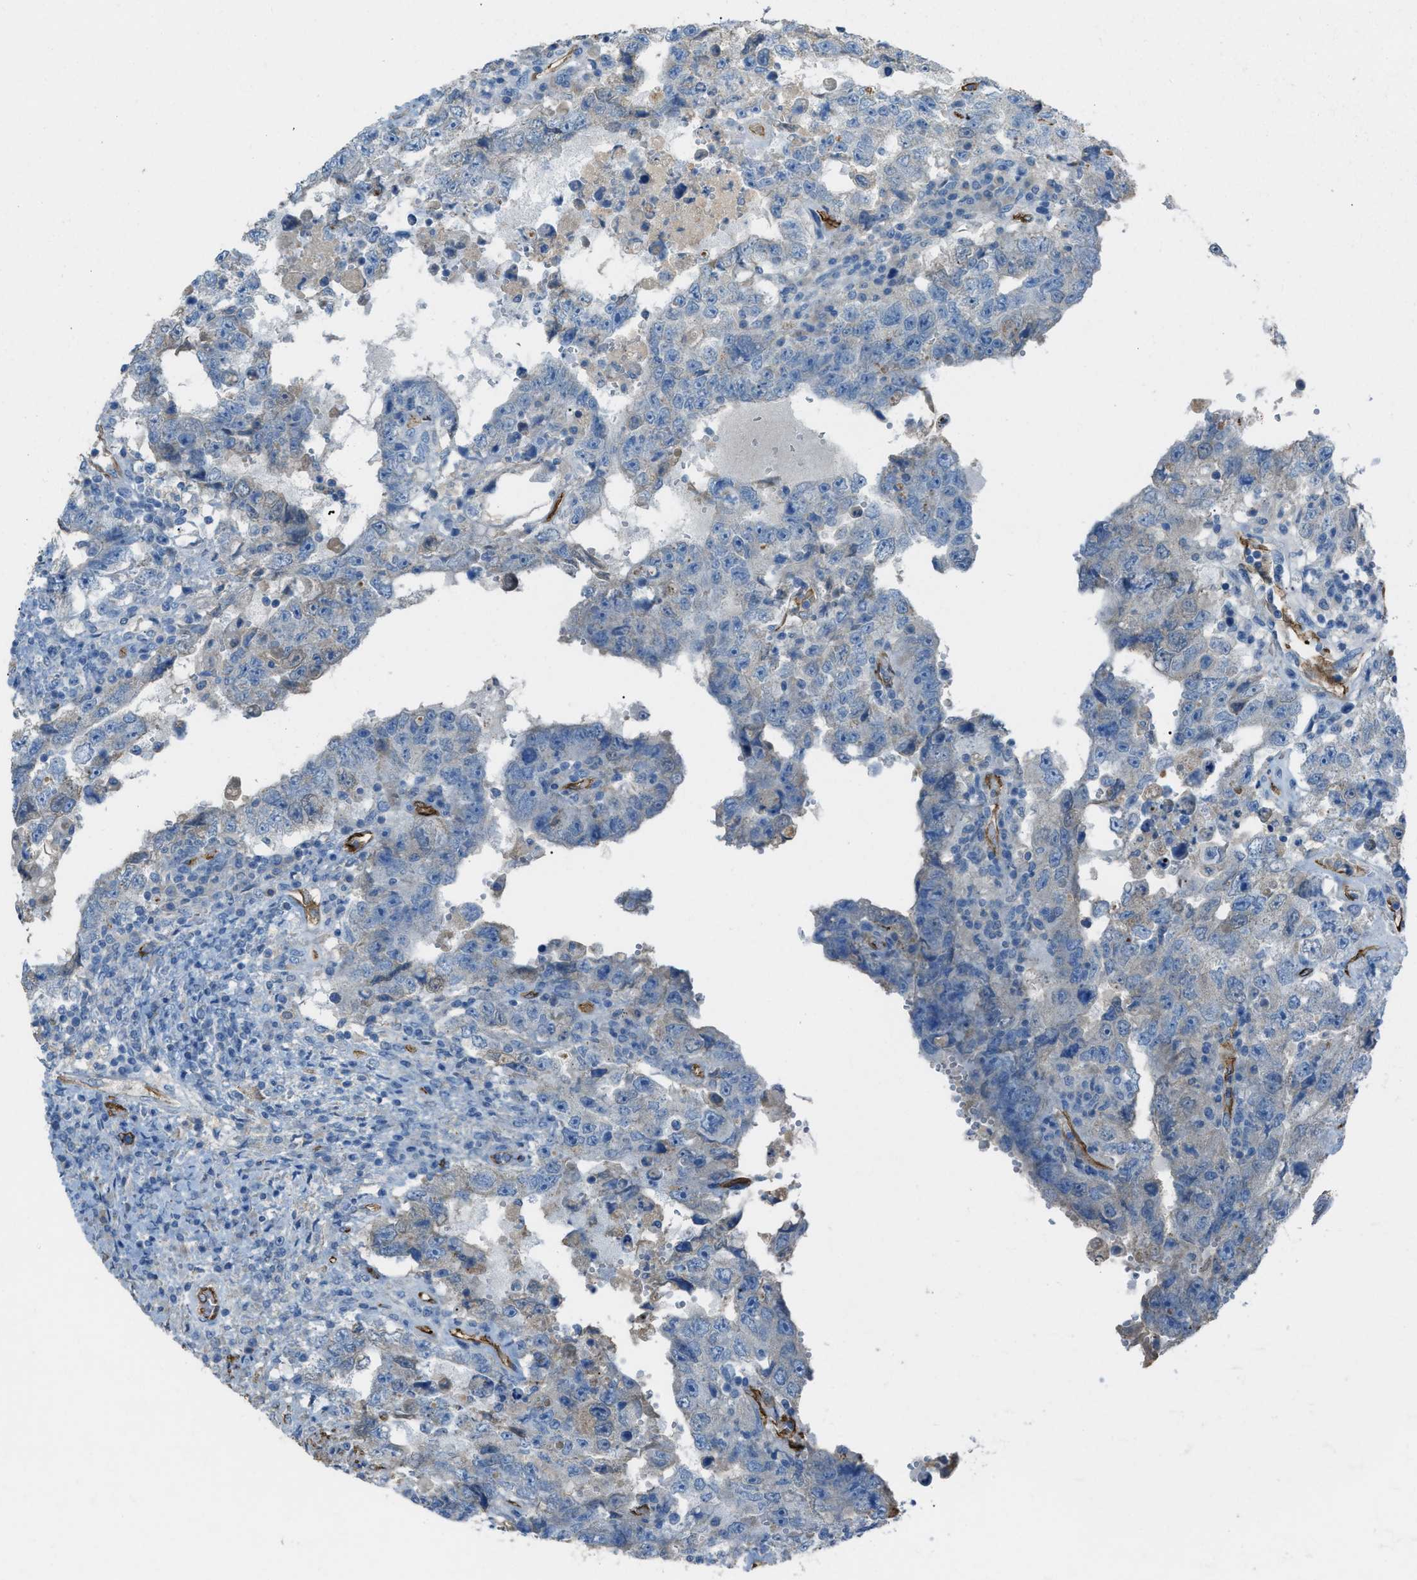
{"staining": {"intensity": "negative", "quantity": "none", "location": "none"}, "tissue": "testis cancer", "cell_type": "Tumor cells", "image_type": "cancer", "snomed": [{"axis": "morphology", "description": "Carcinoma, Embryonal, NOS"}, {"axis": "topography", "description": "Testis"}], "caption": "There is no significant positivity in tumor cells of testis embryonal carcinoma. Nuclei are stained in blue.", "gene": "SLC22A15", "patient": {"sex": "male", "age": 26}}